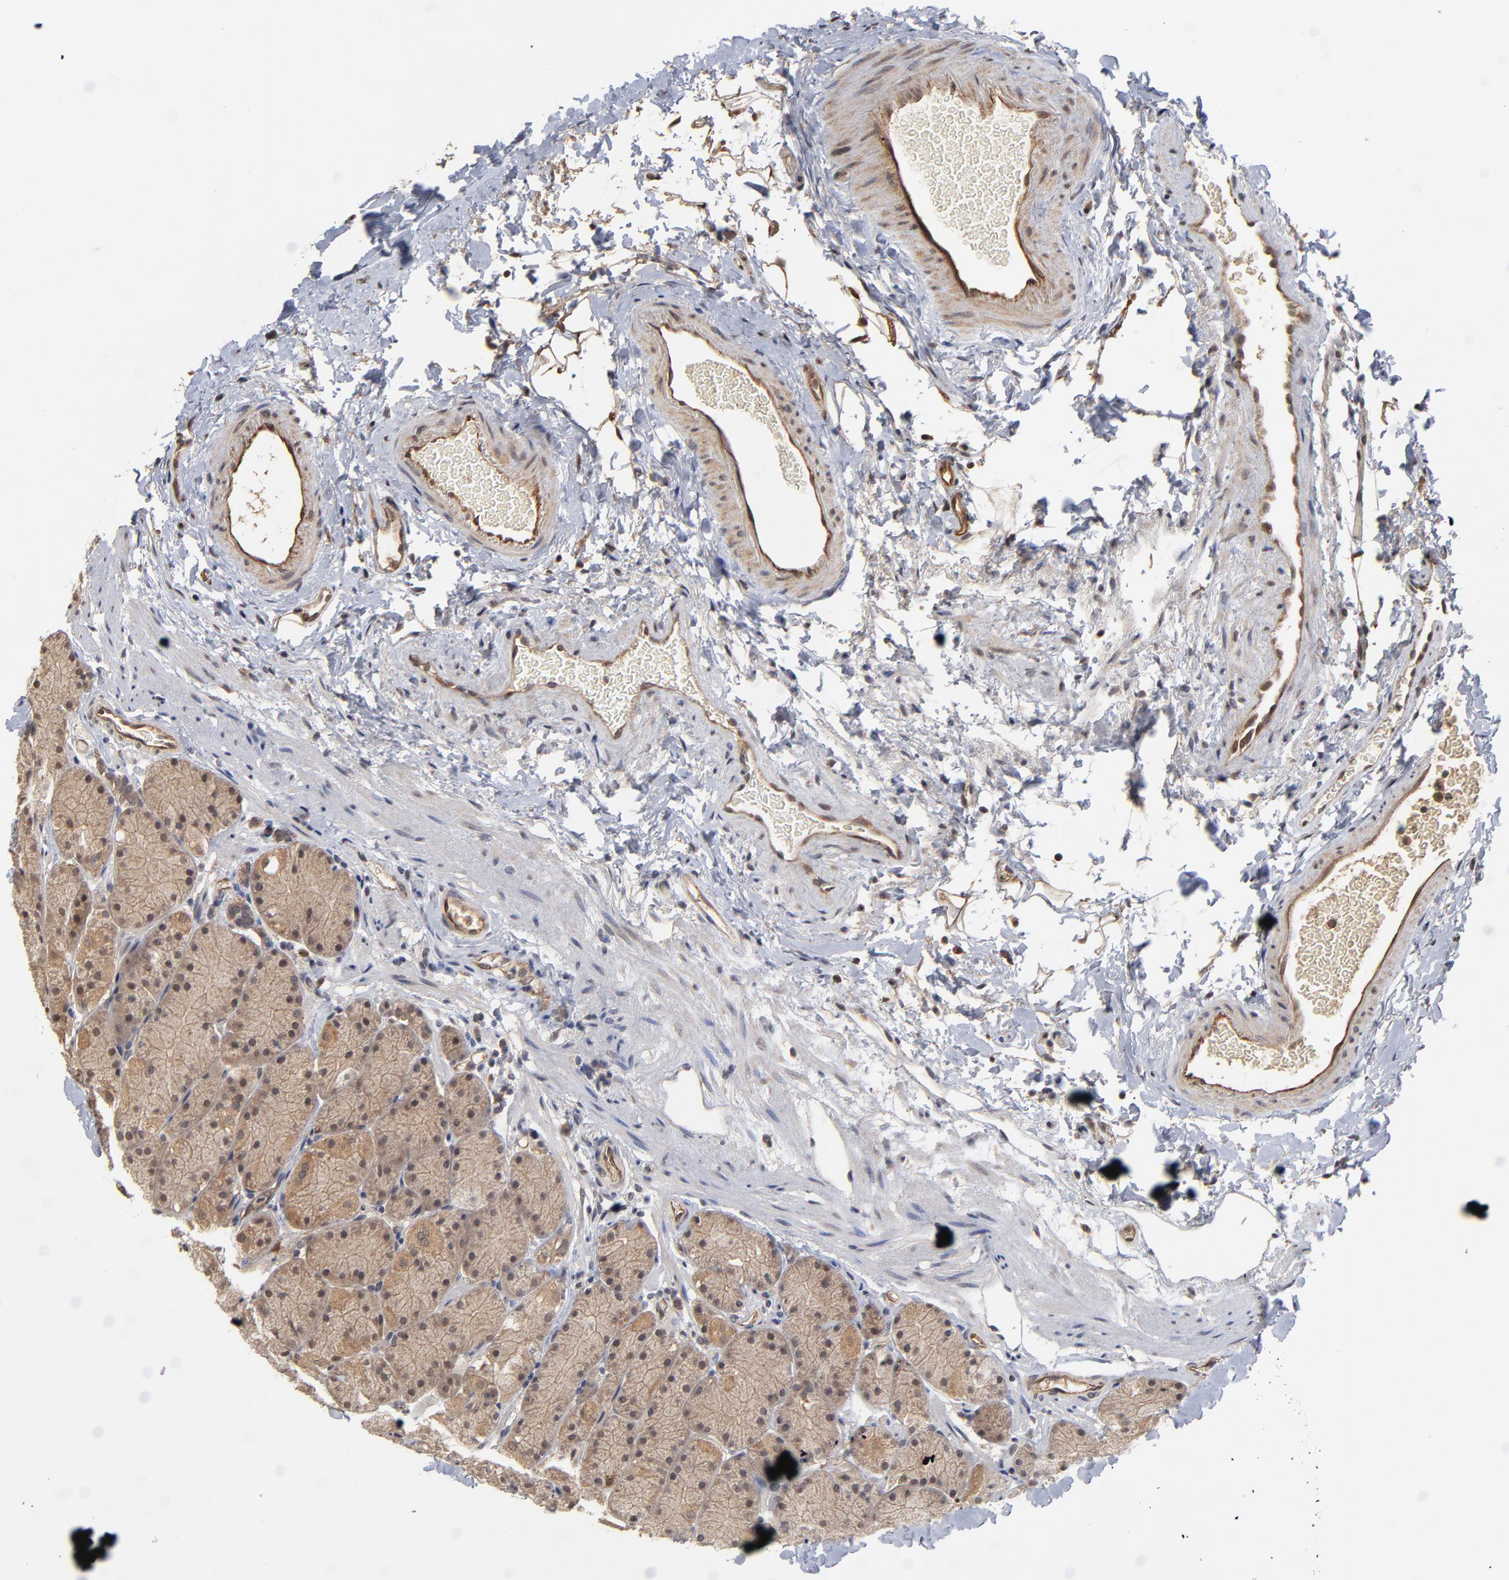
{"staining": {"intensity": "moderate", "quantity": ">75%", "location": "cytoplasmic/membranous"}, "tissue": "stomach", "cell_type": "Glandular cells", "image_type": "normal", "snomed": [{"axis": "morphology", "description": "Normal tissue, NOS"}, {"axis": "topography", "description": "Stomach, upper"}, {"axis": "topography", "description": "Stomach"}], "caption": "Protein expression analysis of normal stomach exhibits moderate cytoplasmic/membranous staining in about >75% of glandular cells. Using DAB (brown) and hematoxylin (blue) stains, captured at high magnification using brightfield microscopy.", "gene": "ASB8", "patient": {"sex": "male", "age": 76}}